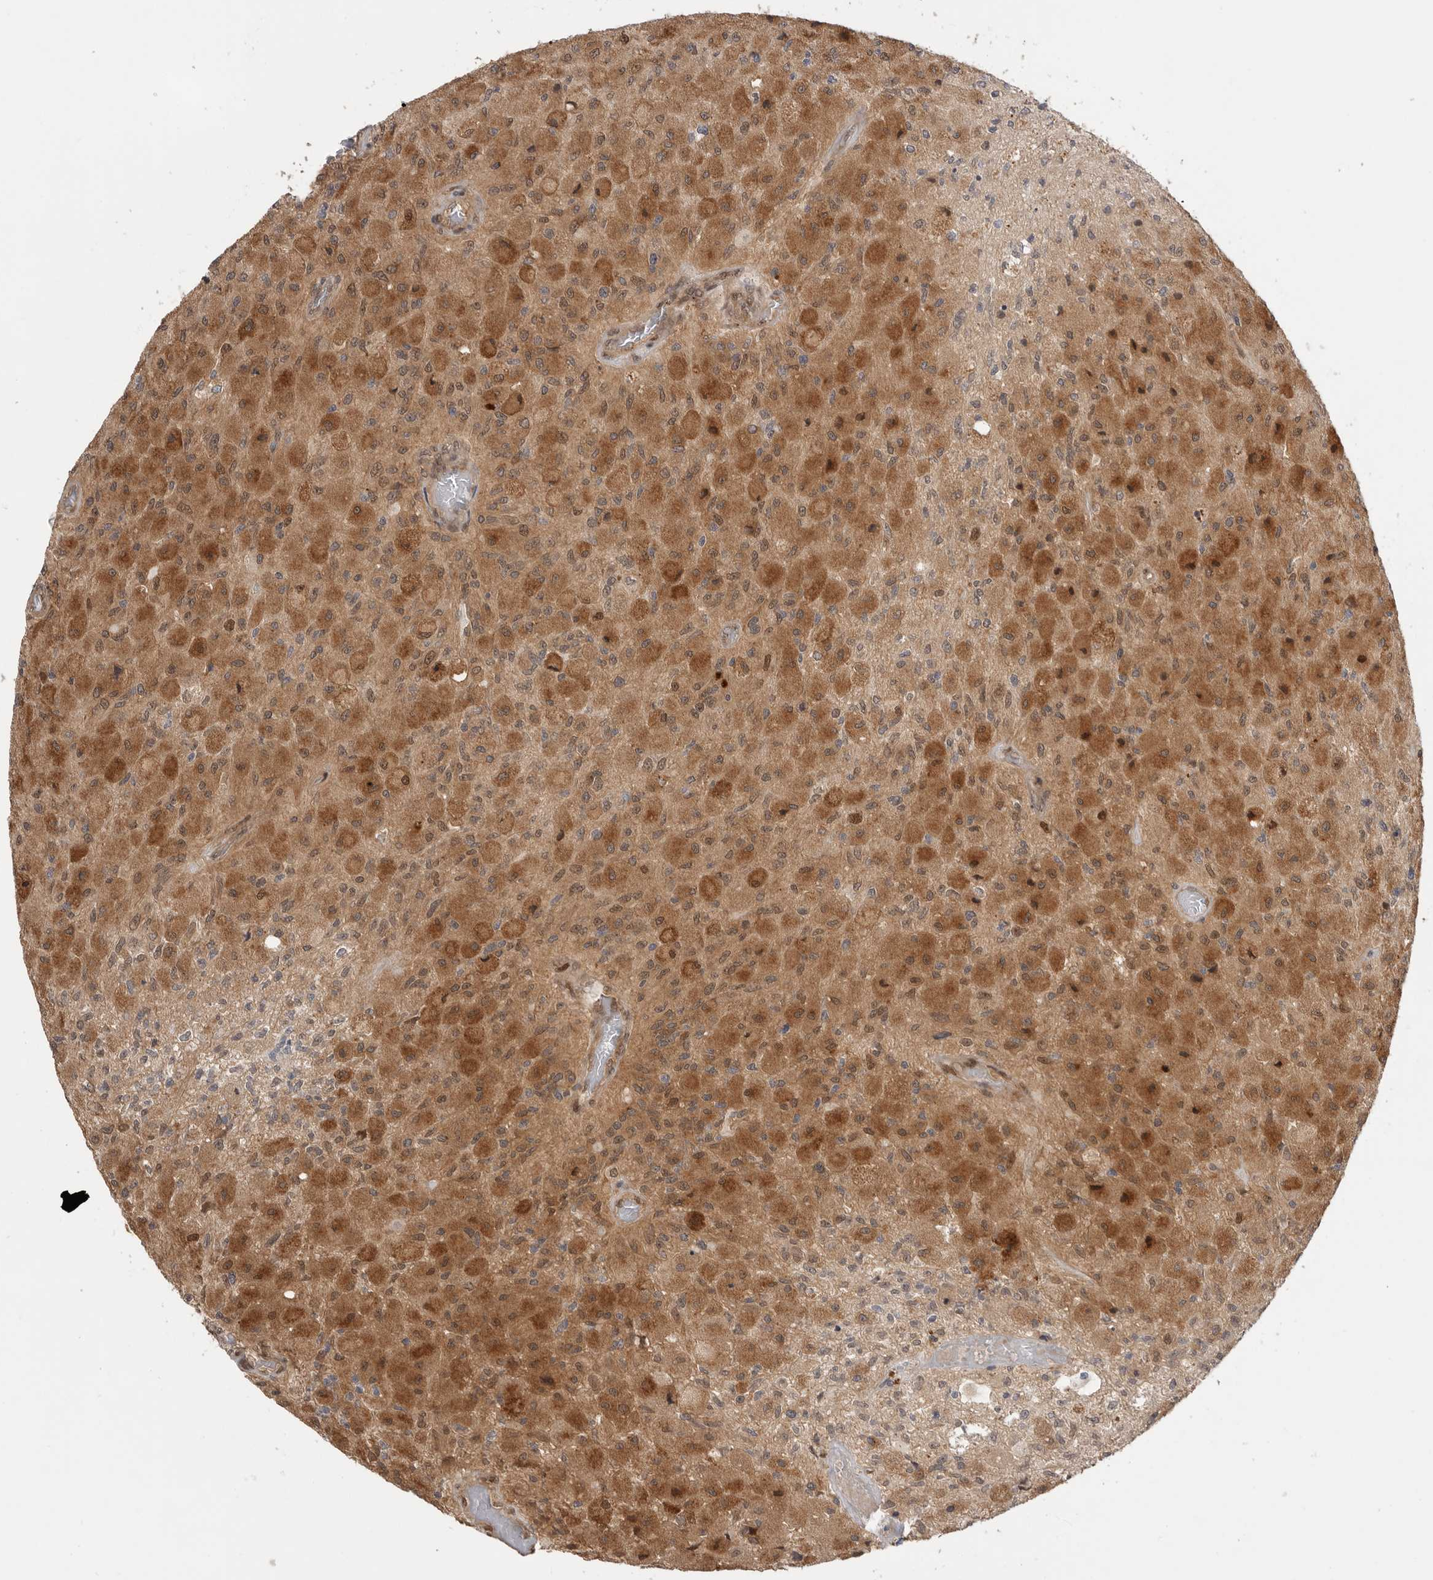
{"staining": {"intensity": "moderate", "quantity": ">75%", "location": "cytoplasmic/membranous,nuclear"}, "tissue": "glioma", "cell_type": "Tumor cells", "image_type": "cancer", "snomed": [{"axis": "morphology", "description": "Normal tissue, NOS"}, {"axis": "morphology", "description": "Glioma, malignant, High grade"}, {"axis": "topography", "description": "Cerebral cortex"}], "caption": "Protein staining of glioma tissue reveals moderate cytoplasmic/membranous and nuclear positivity in approximately >75% of tumor cells.", "gene": "DCAF8", "patient": {"sex": "male", "age": 77}}